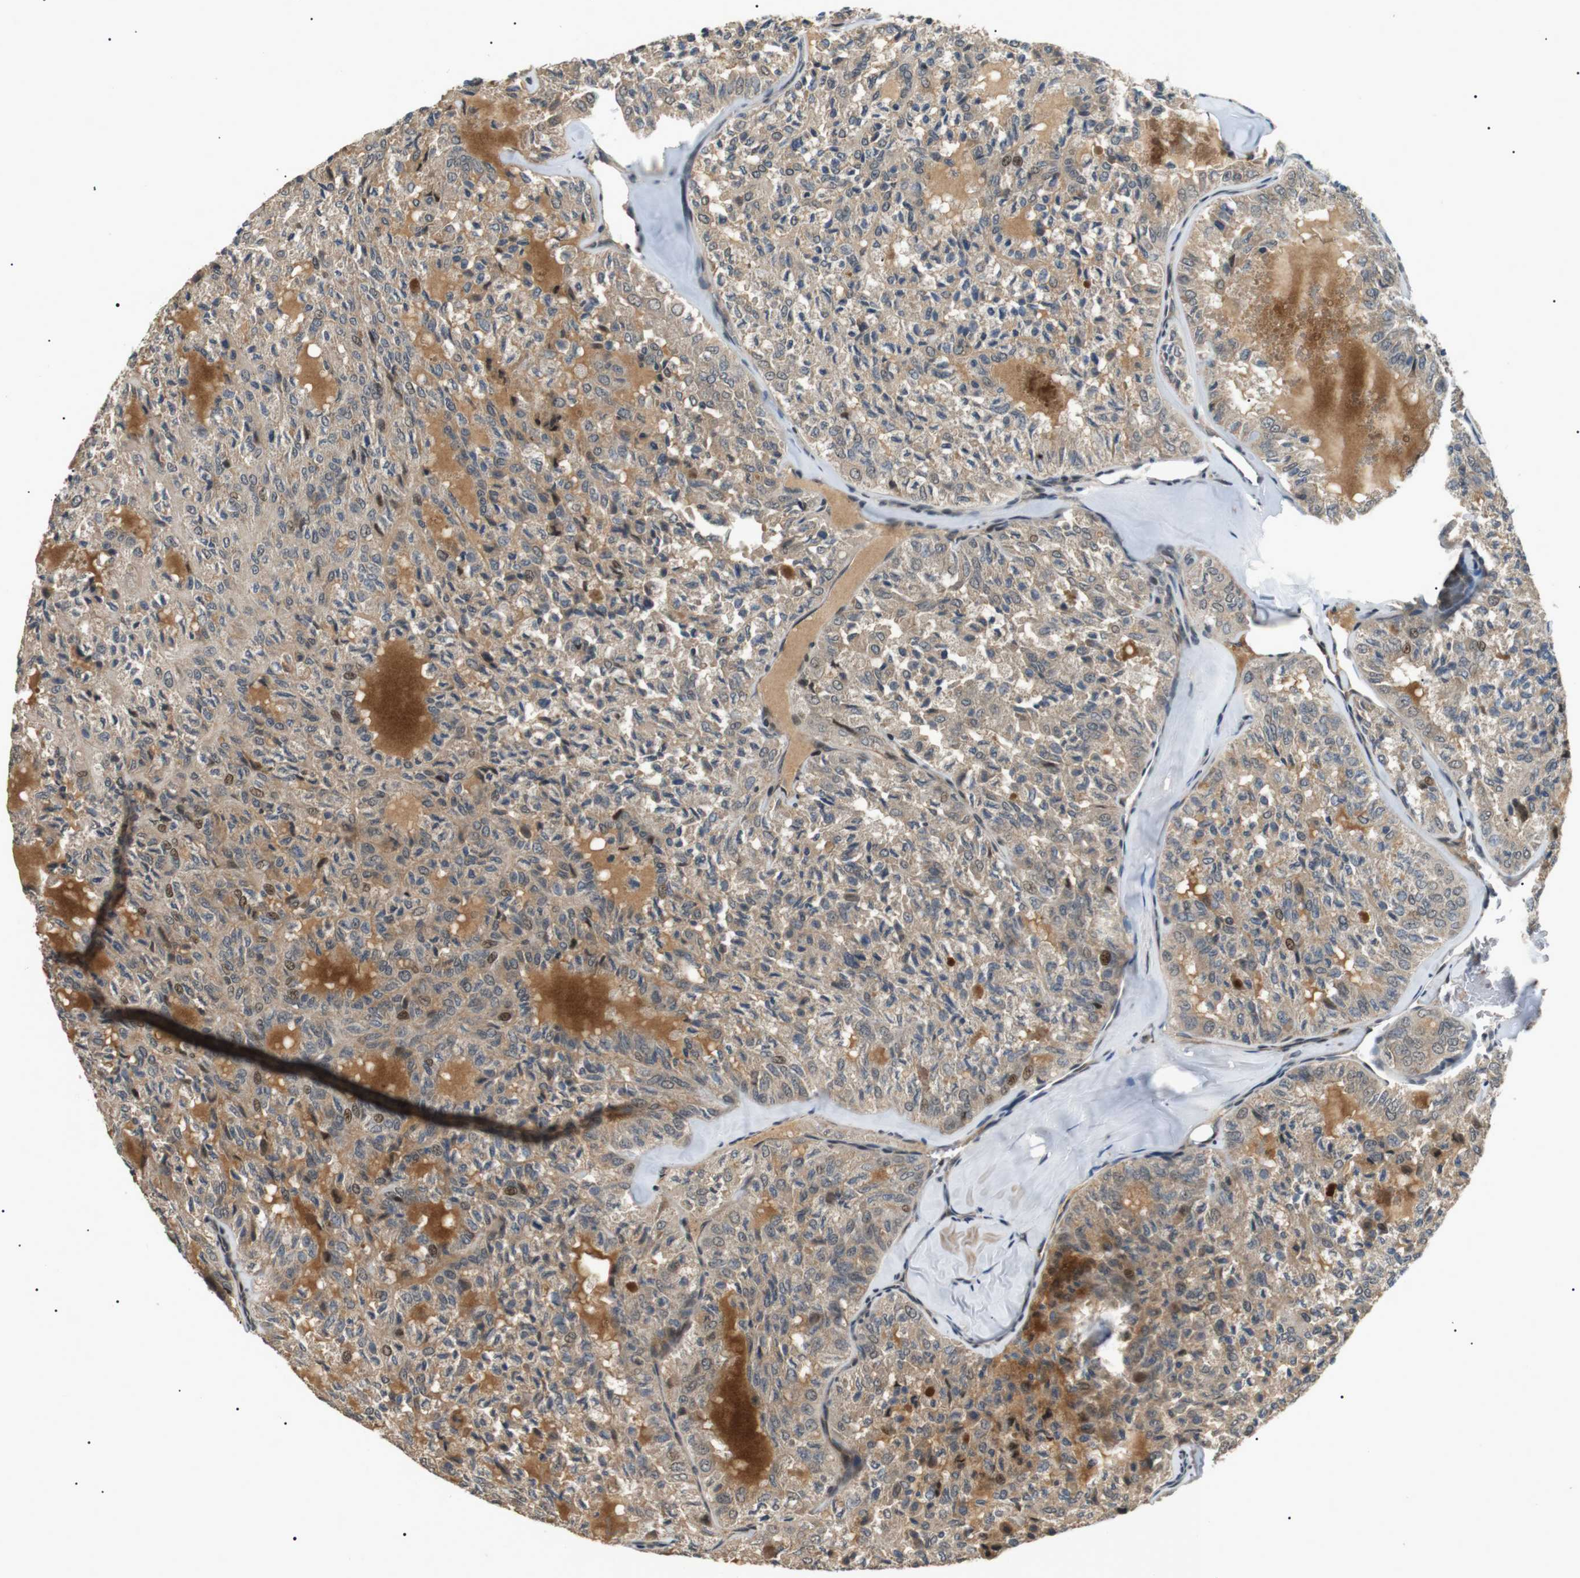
{"staining": {"intensity": "weak", "quantity": ">75%", "location": "cytoplasmic/membranous"}, "tissue": "thyroid cancer", "cell_type": "Tumor cells", "image_type": "cancer", "snomed": [{"axis": "morphology", "description": "Follicular adenoma carcinoma, NOS"}, {"axis": "topography", "description": "Thyroid gland"}], "caption": "Weak cytoplasmic/membranous positivity is seen in about >75% of tumor cells in thyroid cancer (follicular adenoma carcinoma).", "gene": "HSPA13", "patient": {"sex": "male", "age": 75}}